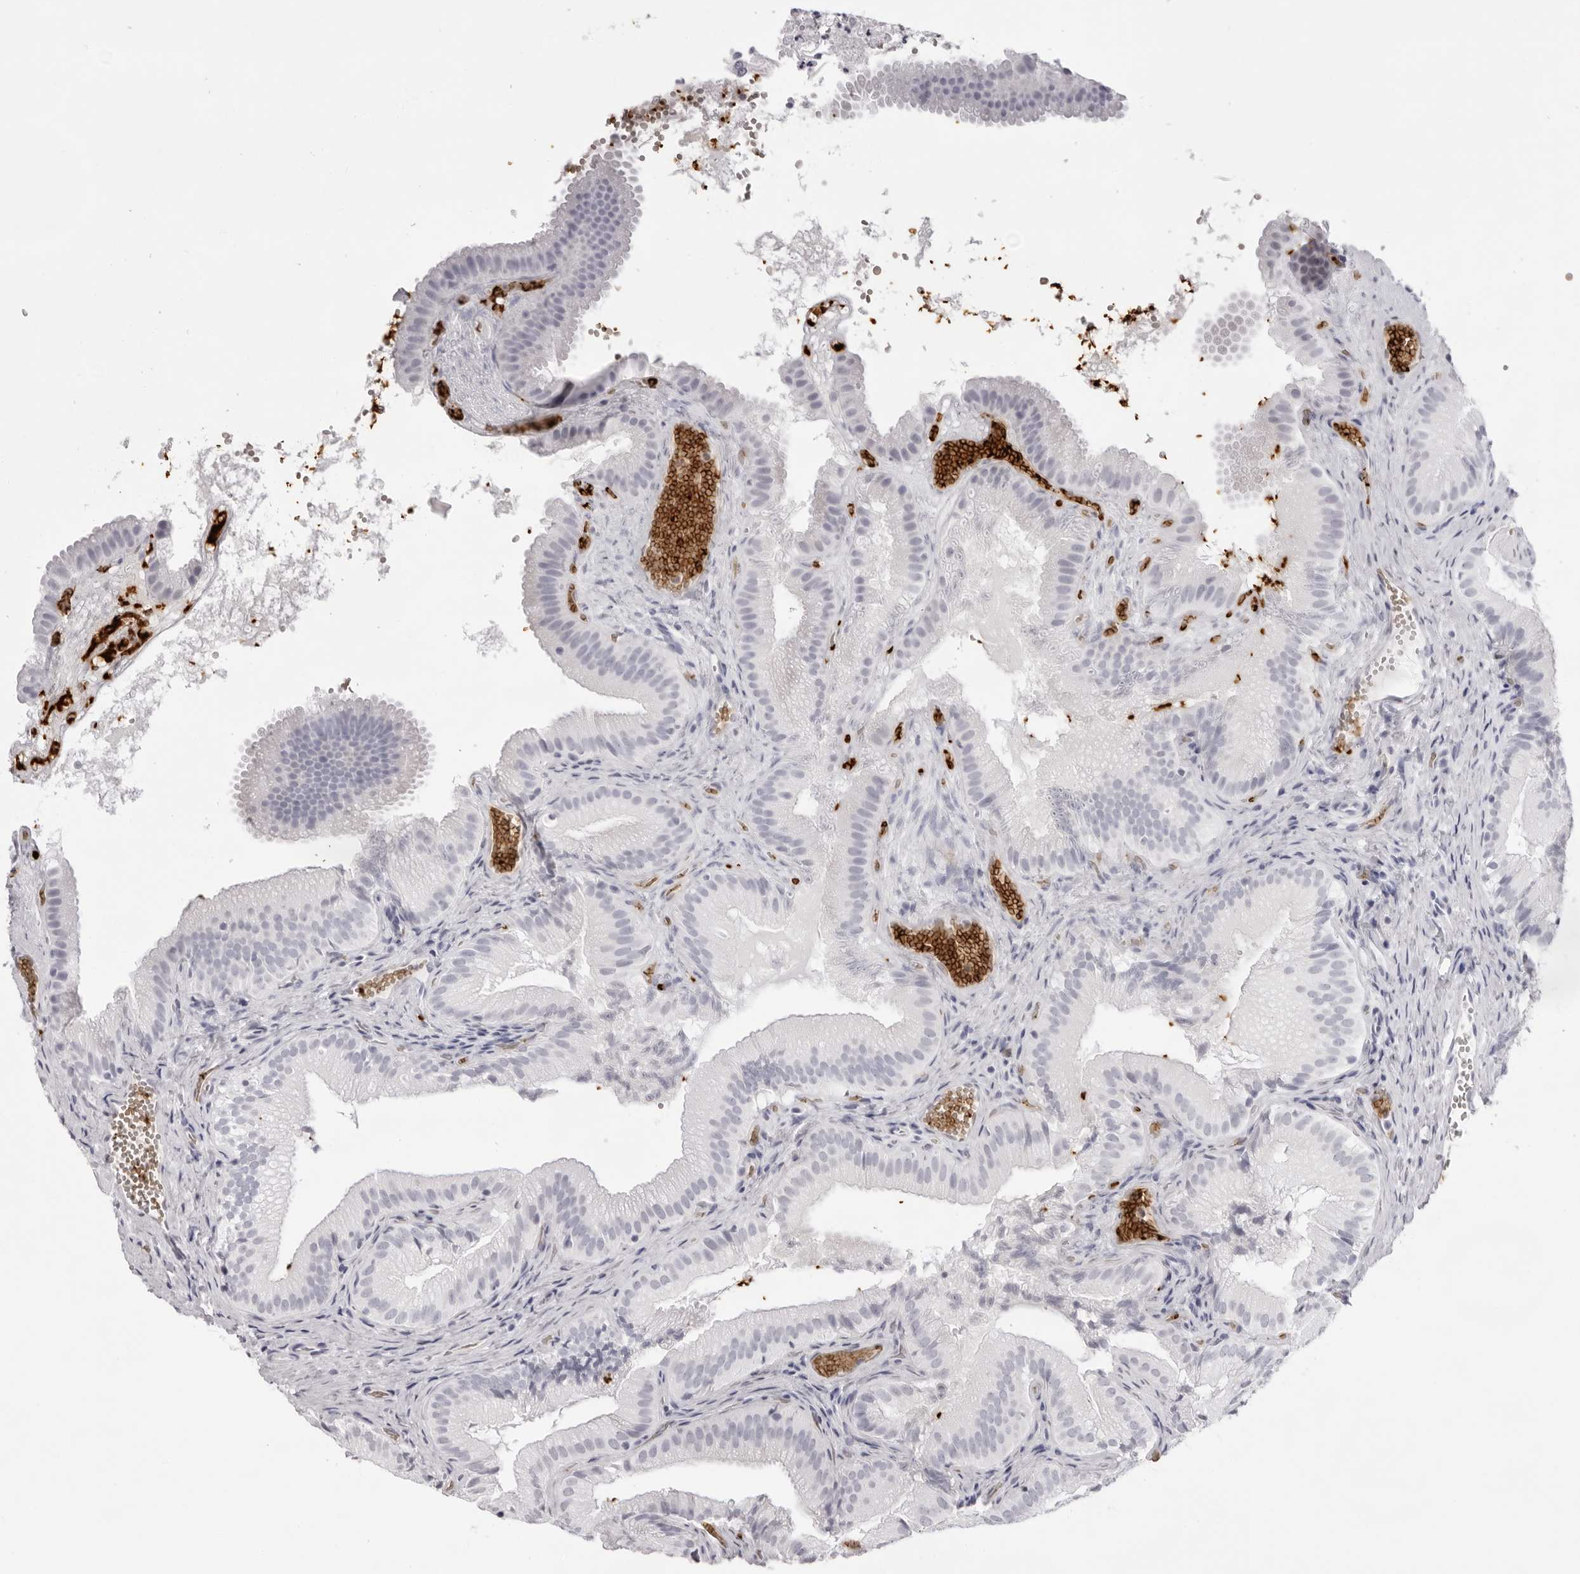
{"staining": {"intensity": "negative", "quantity": "none", "location": "none"}, "tissue": "gallbladder", "cell_type": "Glandular cells", "image_type": "normal", "snomed": [{"axis": "morphology", "description": "Normal tissue, NOS"}, {"axis": "topography", "description": "Gallbladder"}], "caption": "This histopathology image is of normal gallbladder stained with immunohistochemistry to label a protein in brown with the nuclei are counter-stained blue. There is no staining in glandular cells.", "gene": "SPTA1", "patient": {"sex": "female", "age": 30}}